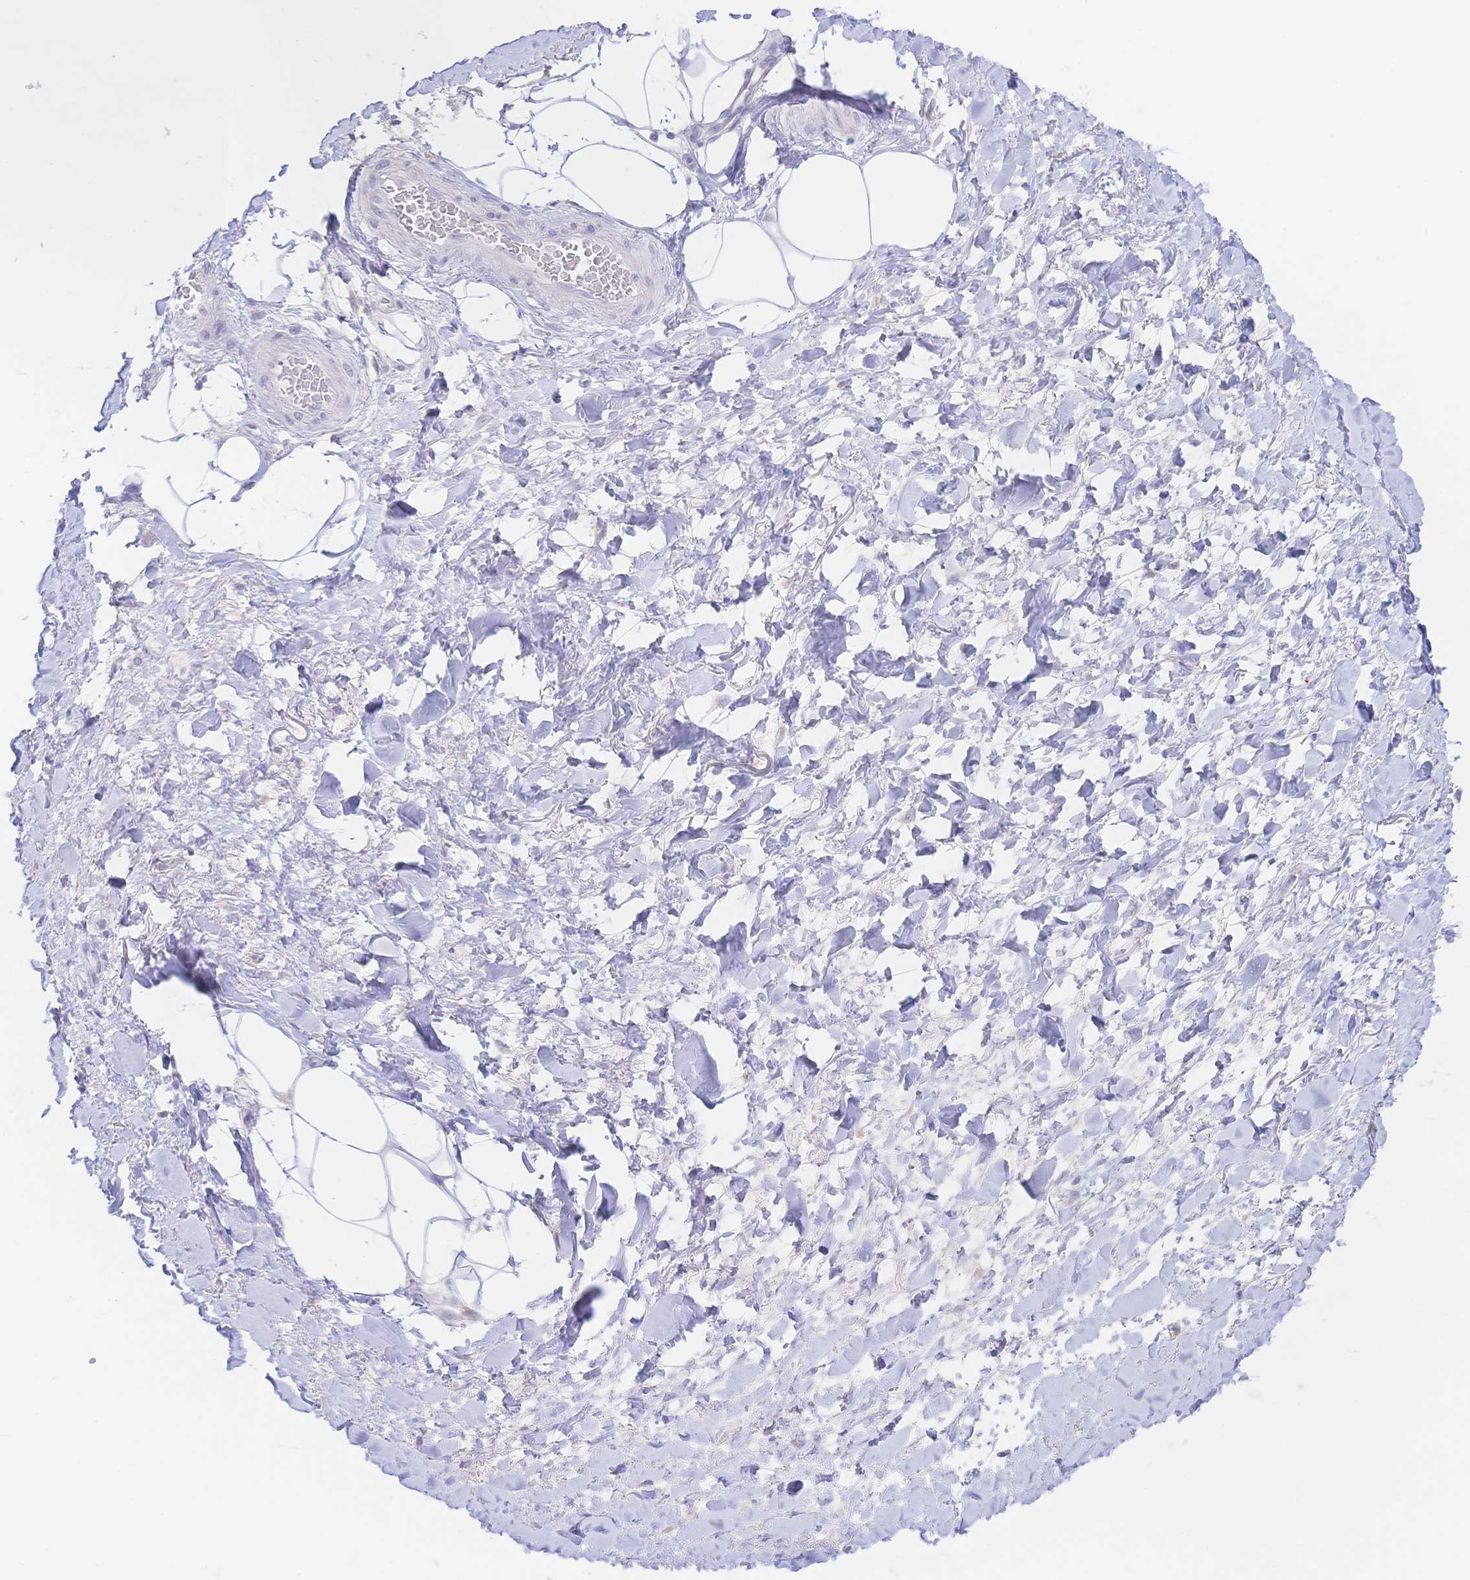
{"staining": {"intensity": "negative", "quantity": "none", "location": "none"}, "tissue": "adipose tissue", "cell_type": "Adipocytes", "image_type": "normal", "snomed": [{"axis": "morphology", "description": "Normal tissue, NOS"}, {"axis": "topography", "description": "Vagina"}, {"axis": "topography", "description": "Peripheral nerve tissue"}], "caption": "IHC of normal human adipose tissue exhibits no positivity in adipocytes.", "gene": "SIAH3", "patient": {"sex": "female", "age": 71}}